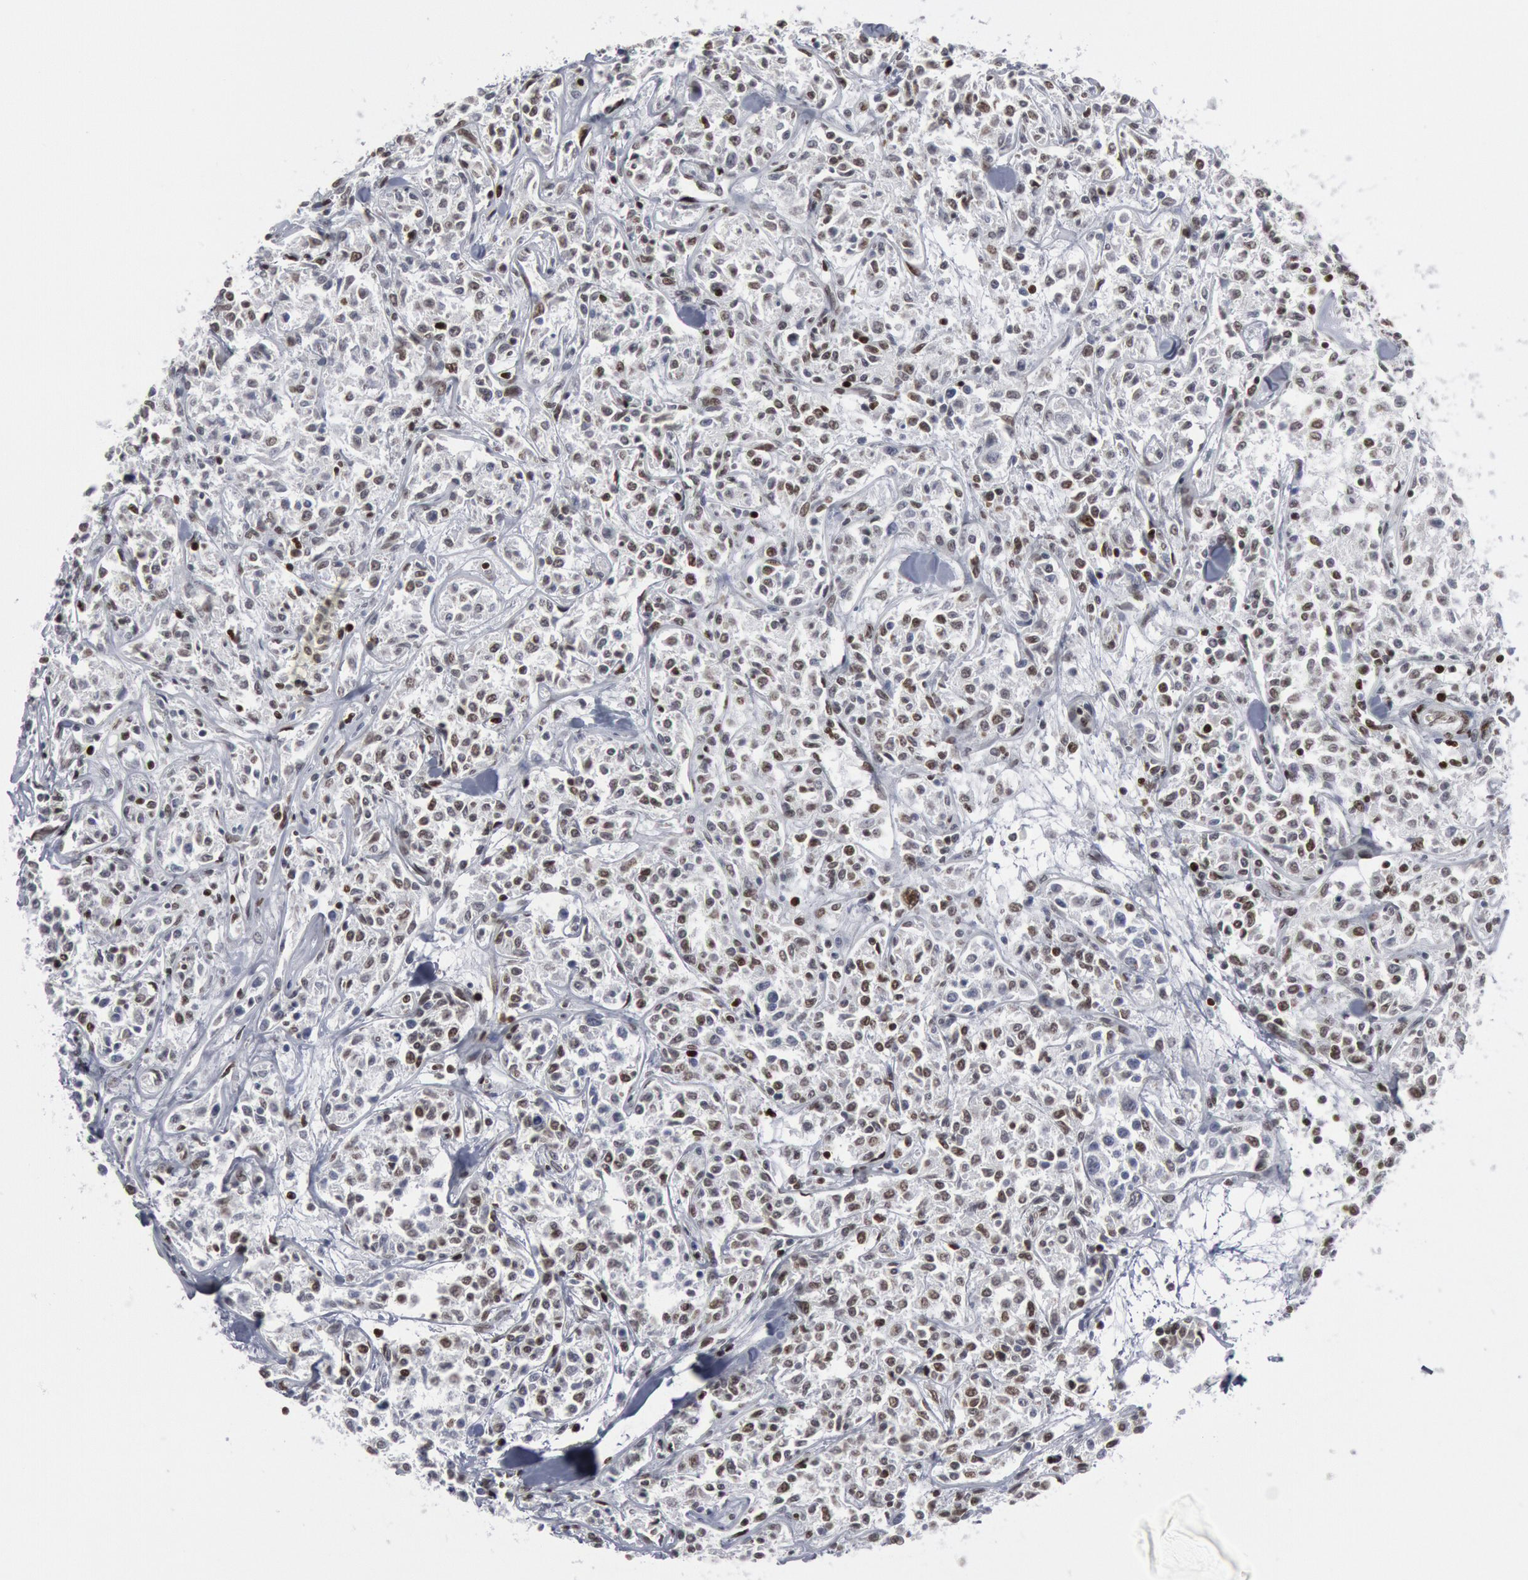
{"staining": {"intensity": "moderate", "quantity": "<25%", "location": "nuclear"}, "tissue": "lymphoma", "cell_type": "Tumor cells", "image_type": "cancer", "snomed": [{"axis": "morphology", "description": "Malignant lymphoma, non-Hodgkin's type, Low grade"}, {"axis": "topography", "description": "Small intestine"}], "caption": "Human lymphoma stained with a brown dye demonstrates moderate nuclear positive staining in about <25% of tumor cells.", "gene": "MECP2", "patient": {"sex": "female", "age": 59}}